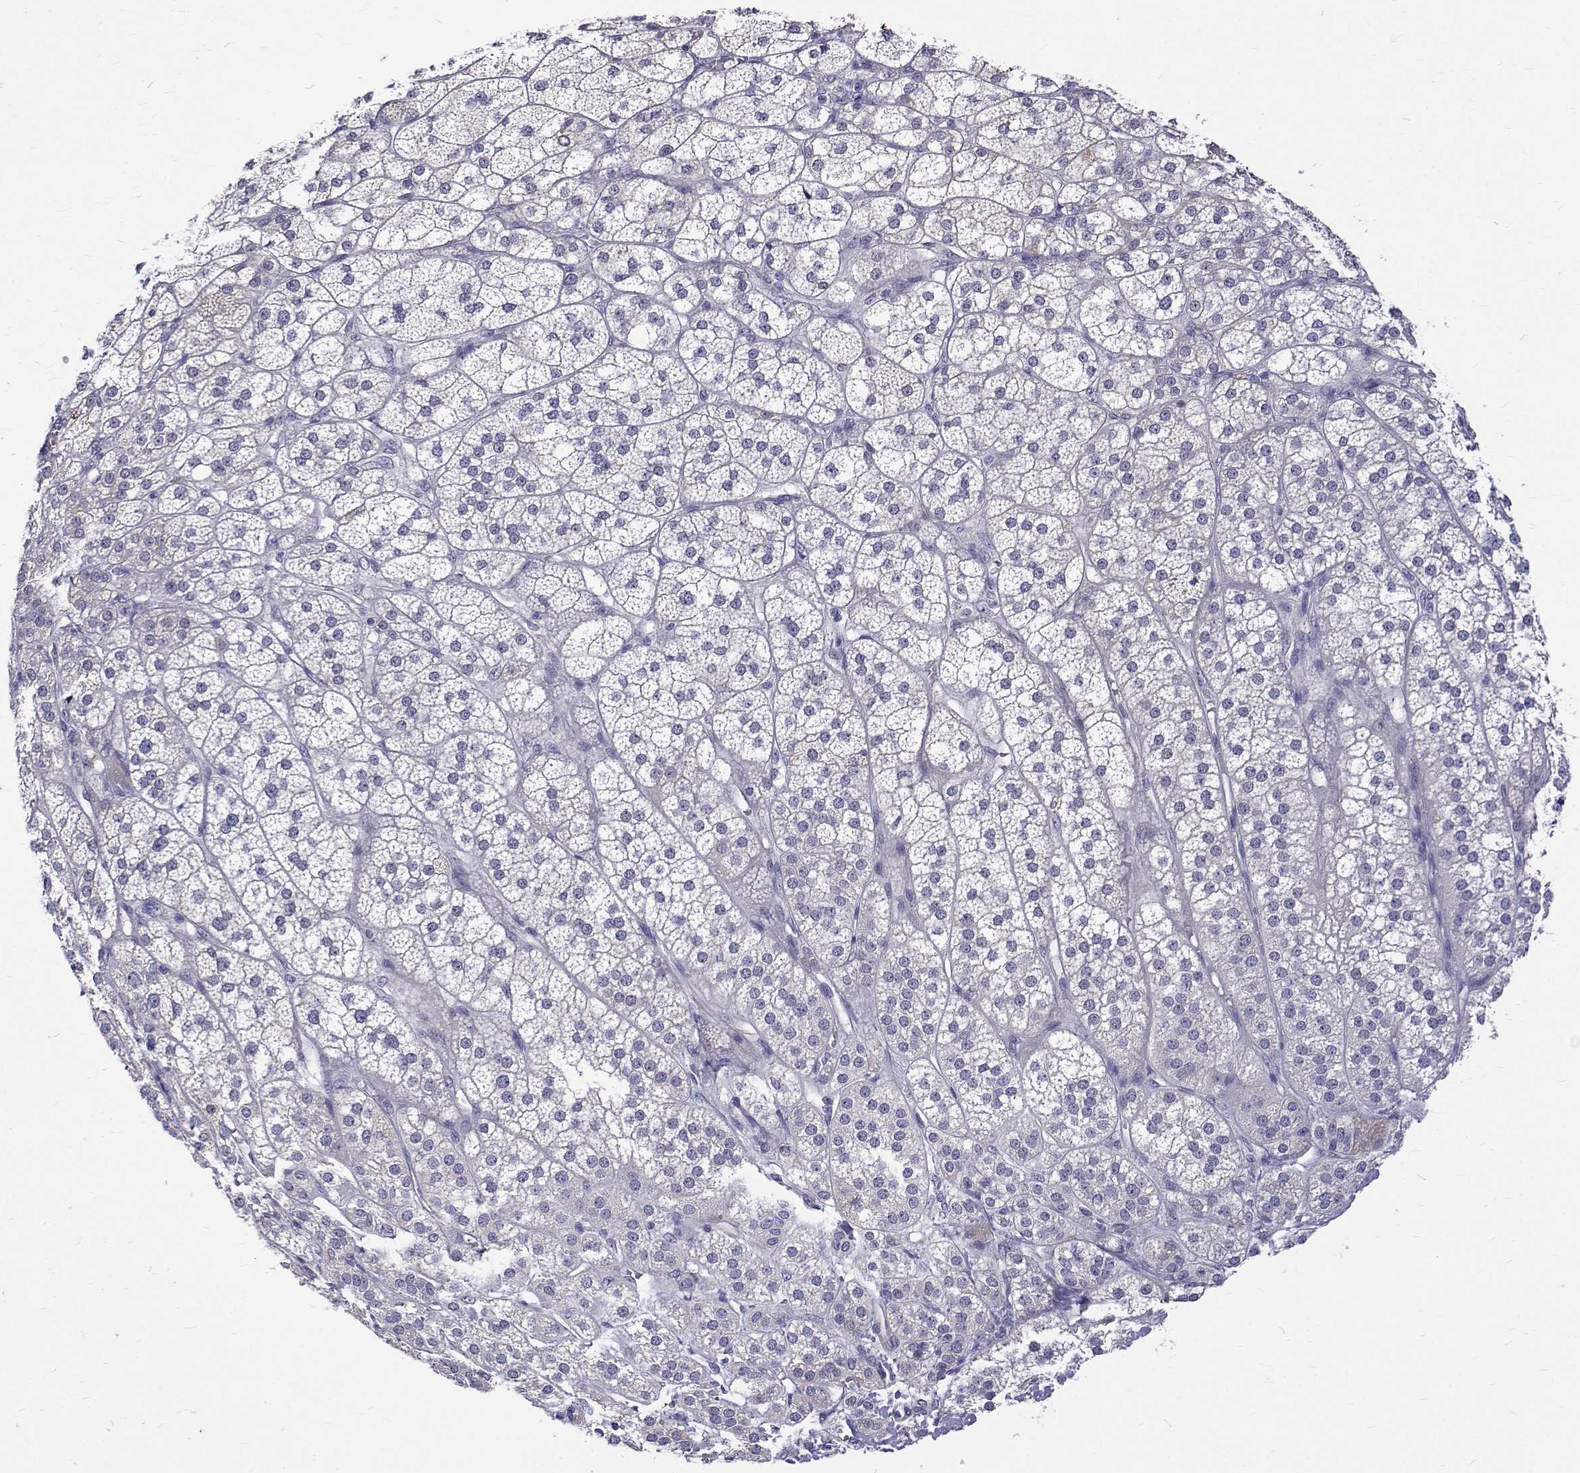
{"staining": {"intensity": "negative", "quantity": "none", "location": "none"}, "tissue": "adrenal gland", "cell_type": "Glandular cells", "image_type": "normal", "snomed": [{"axis": "morphology", "description": "Normal tissue, NOS"}, {"axis": "topography", "description": "Adrenal gland"}], "caption": "High magnification brightfield microscopy of benign adrenal gland stained with DAB (brown) and counterstained with hematoxylin (blue): glandular cells show no significant expression. Nuclei are stained in blue.", "gene": "PADI1", "patient": {"sex": "female", "age": 60}}